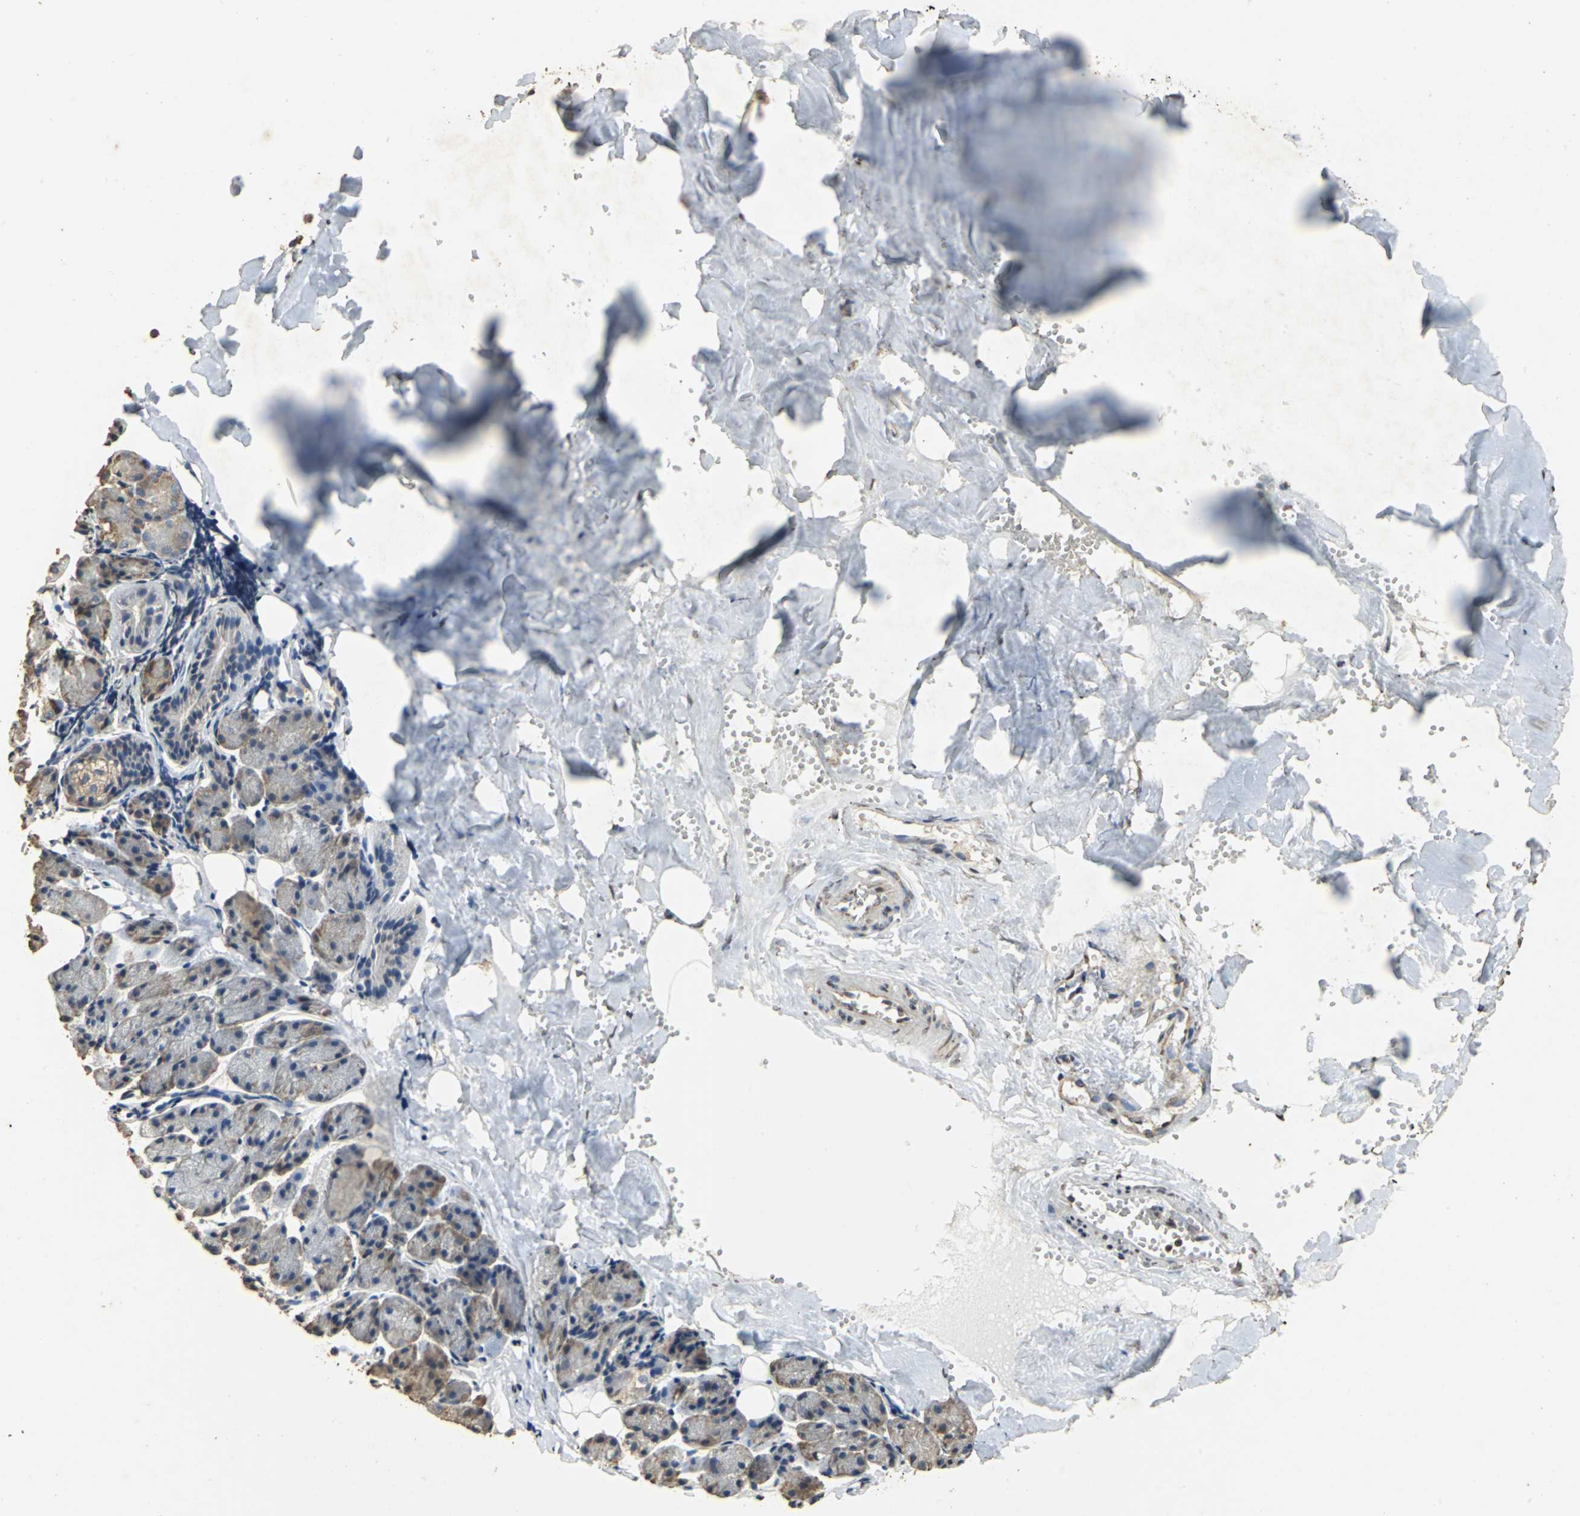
{"staining": {"intensity": "weak", "quantity": "25%-75%", "location": "cytoplasmic/membranous"}, "tissue": "salivary gland", "cell_type": "Glandular cells", "image_type": "normal", "snomed": [{"axis": "morphology", "description": "Normal tissue, NOS"}, {"axis": "morphology", "description": "Adenoma, NOS"}, {"axis": "topography", "description": "Salivary gland"}], "caption": "Immunohistochemical staining of normal salivary gland reveals weak cytoplasmic/membranous protein expression in about 25%-75% of glandular cells.", "gene": "ACSL4", "patient": {"sex": "female", "age": 32}}